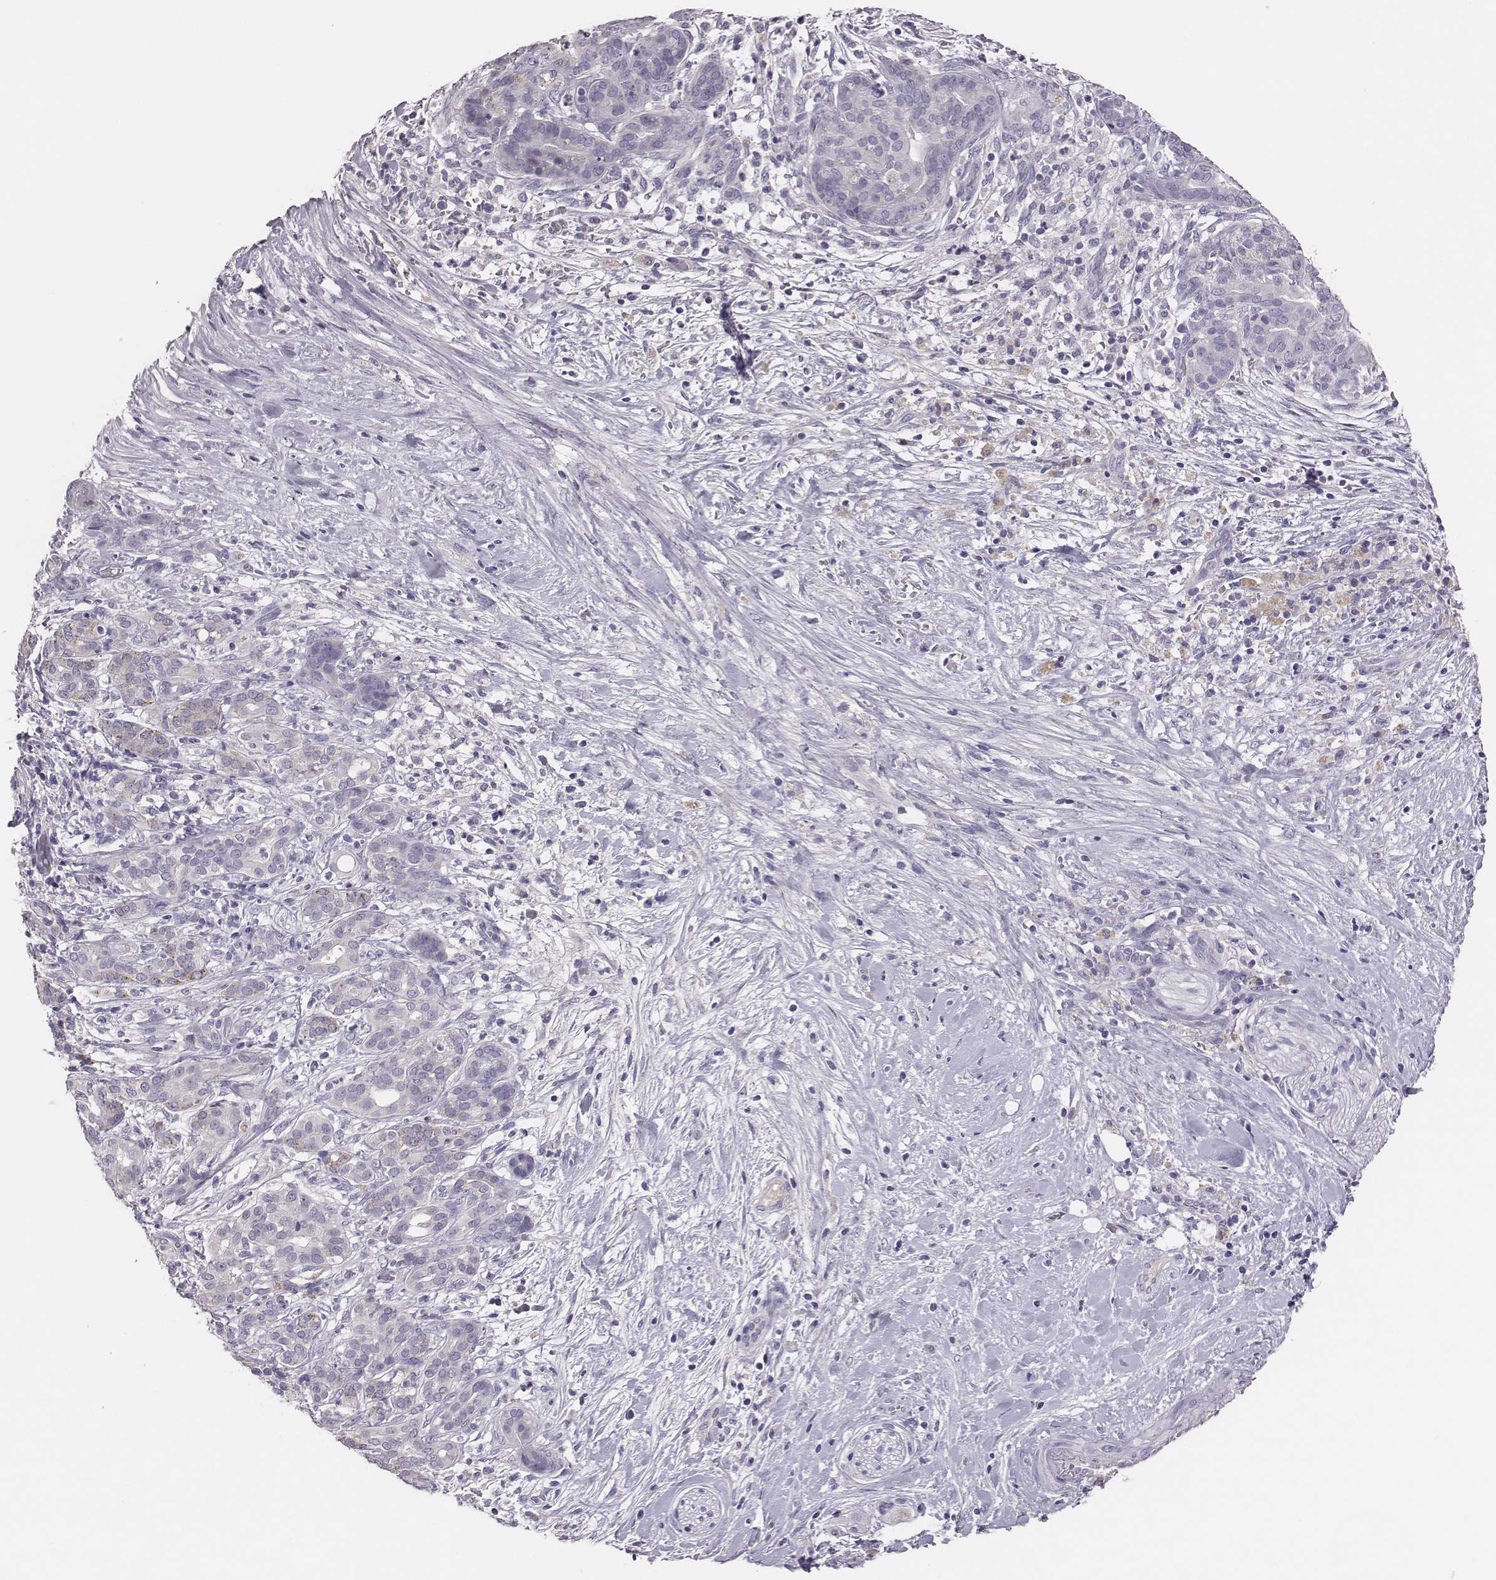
{"staining": {"intensity": "negative", "quantity": "none", "location": "none"}, "tissue": "pancreatic cancer", "cell_type": "Tumor cells", "image_type": "cancer", "snomed": [{"axis": "morphology", "description": "Adenocarcinoma, NOS"}, {"axis": "topography", "description": "Pancreas"}], "caption": "High magnification brightfield microscopy of pancreatic adenocarcinoma stained with DAB (3,3'-diaminobenzidine) (brown) and counterstained with hematoxylin (blue): tumor cells show no significant staining.", "gene": "EN1", "patient": {"sex": "male", "age": 44}}